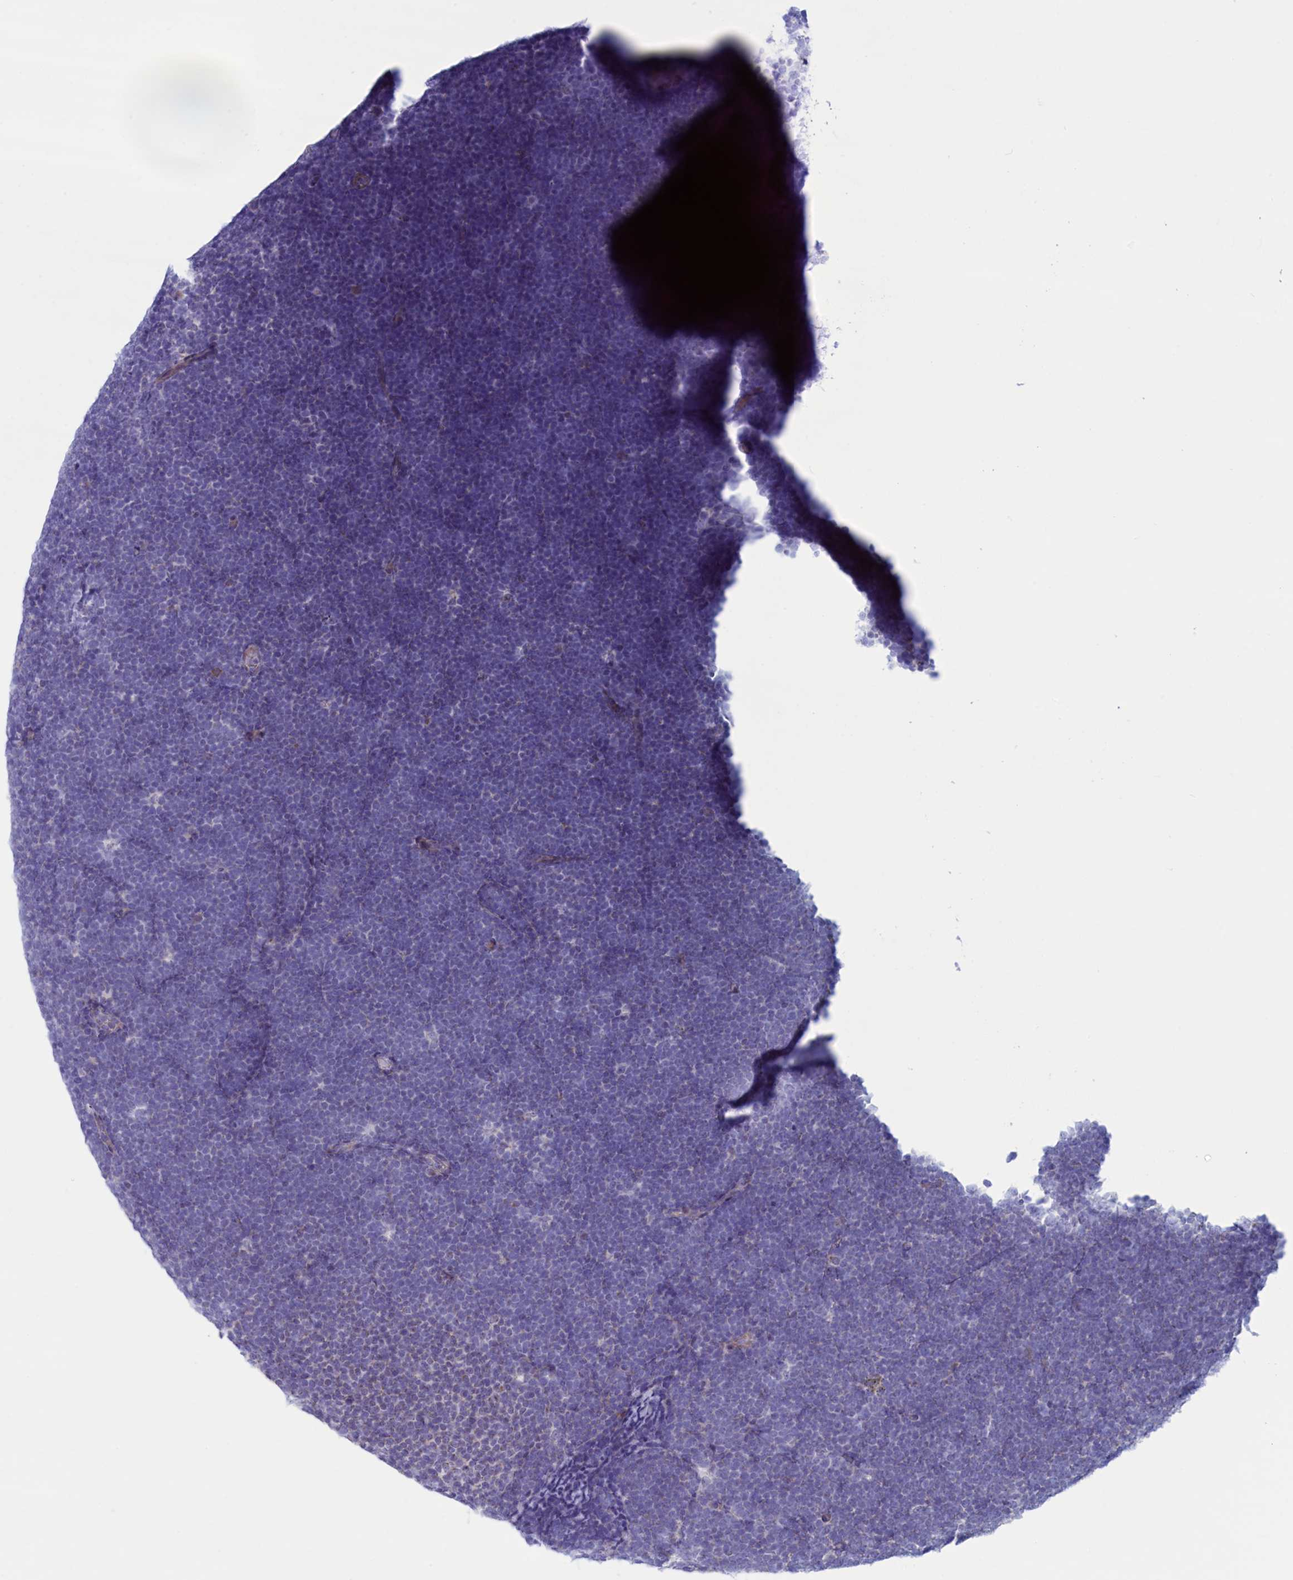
{"staining": {"intensity": "negative", "quantity": "none", "location": "none"}, "tissue": "lymphoma", "cell_type": "Tumor cells", "image_type": "cancer", "snomed": [{"axis": "morphology", "description": "Malignant lymphoma, non-Hodgkin's type, High grade"}, {"axis": "topography", "description": "Lymph node"}], "caption": "Tumor cells show no significant staining in malignant lymphoma, non-Hodgkin's type (high-grade).", "gene": "MPV17L2", "patient": {"sex": "male", "age": 13}}